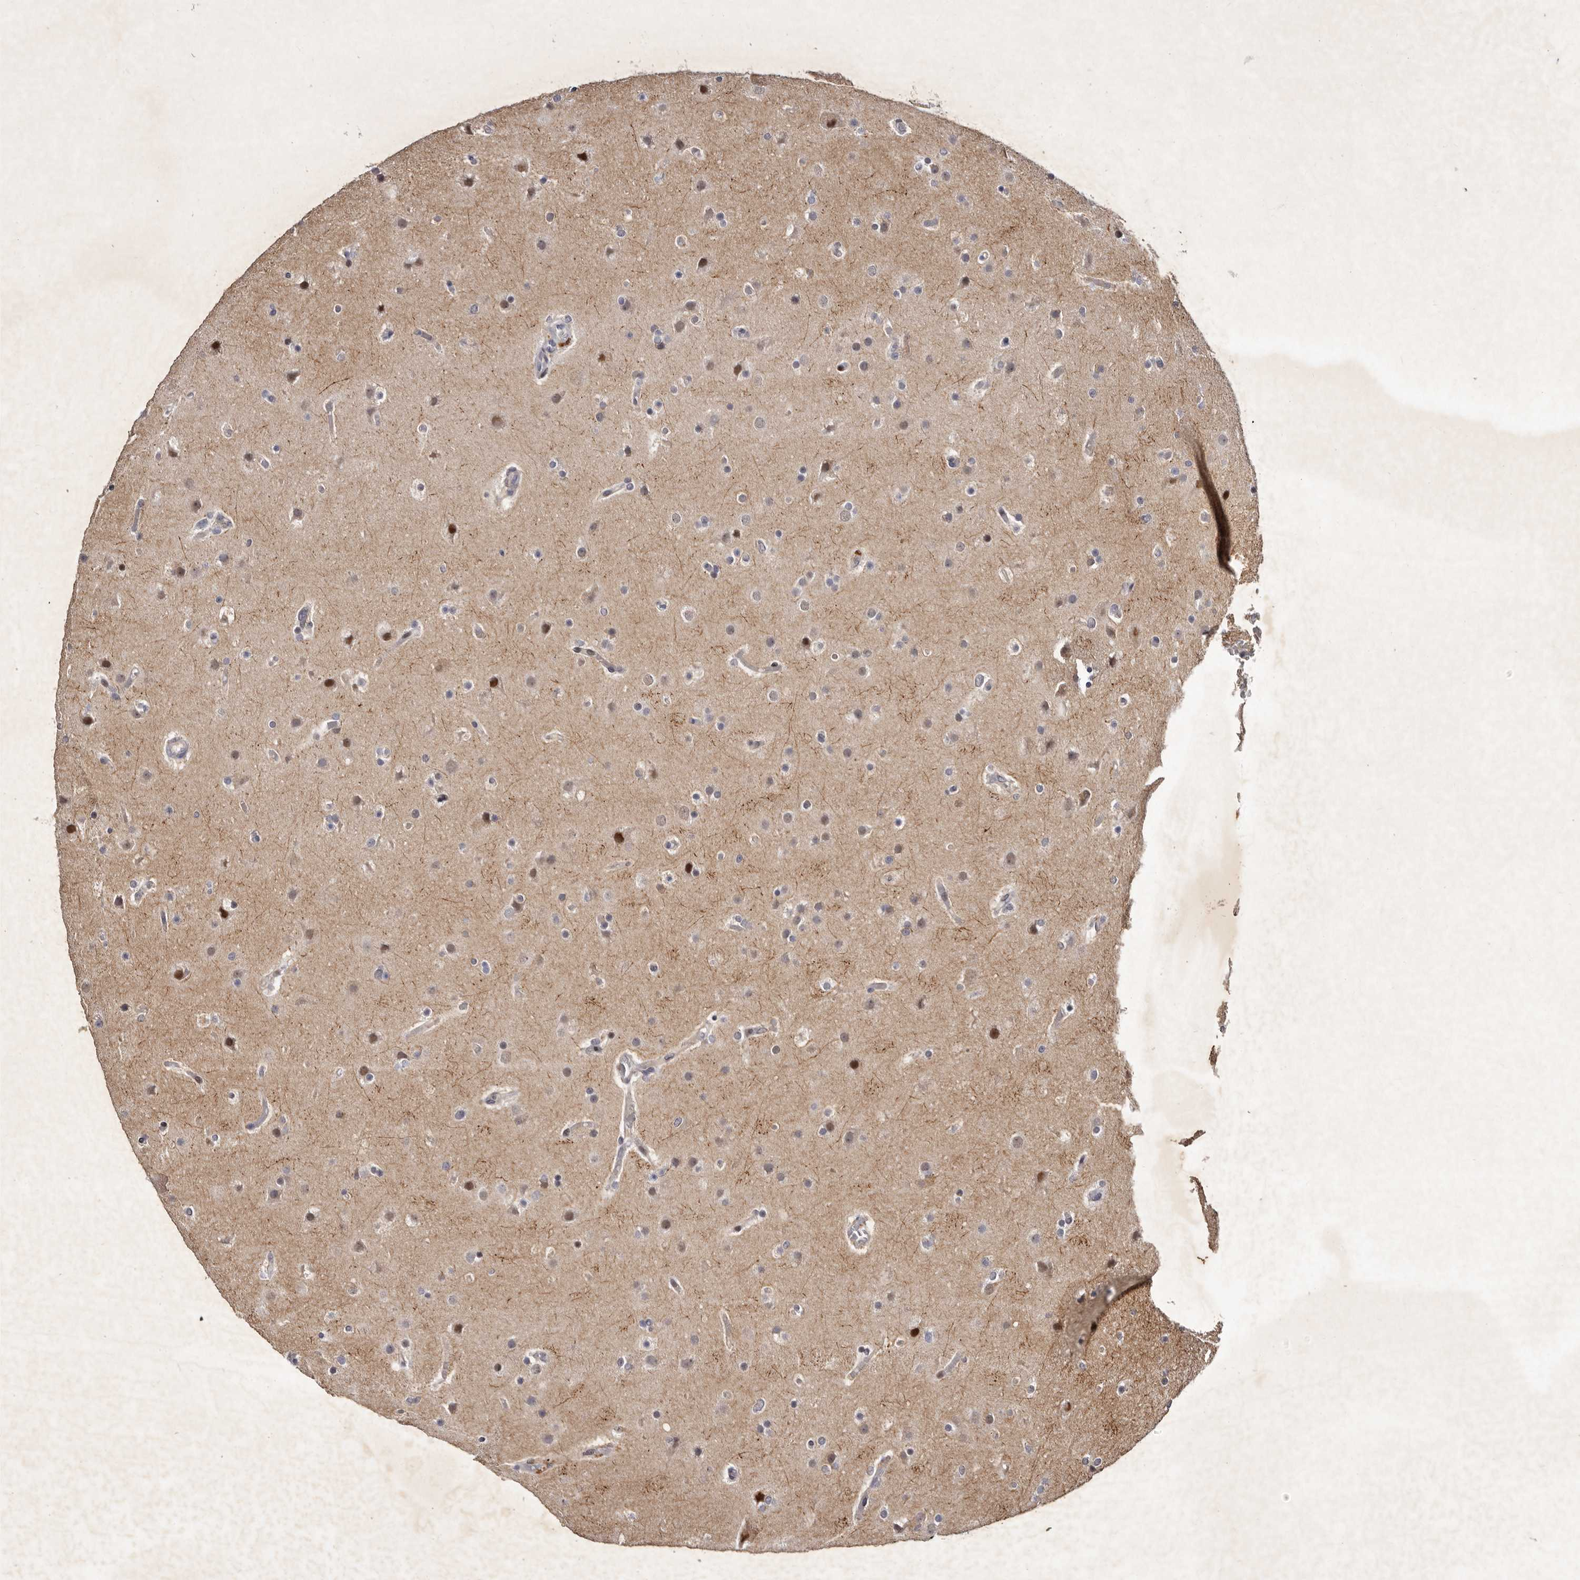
{"staining": {"intensity": "moderate", "quantity": "<25%", "location": "cytoplasmic/membranous,nuclear"}, "tissue": "glioma", "cell_type": "Tumor cells", "image_type": "cancer", "snomed": [{"axis": "morphology", "description": "Glioma, malignant, High grade"}, {"axis": "topography", "description": "Cerebral cortex"}], "caption": "A micrograph of human glioma stained for a protein exhibits moderate cytoplasmic/membranous and nuclear brown staining in tumor cells.", "gene": "ABL1", "patient": {"sex": "female", "age": 36}}